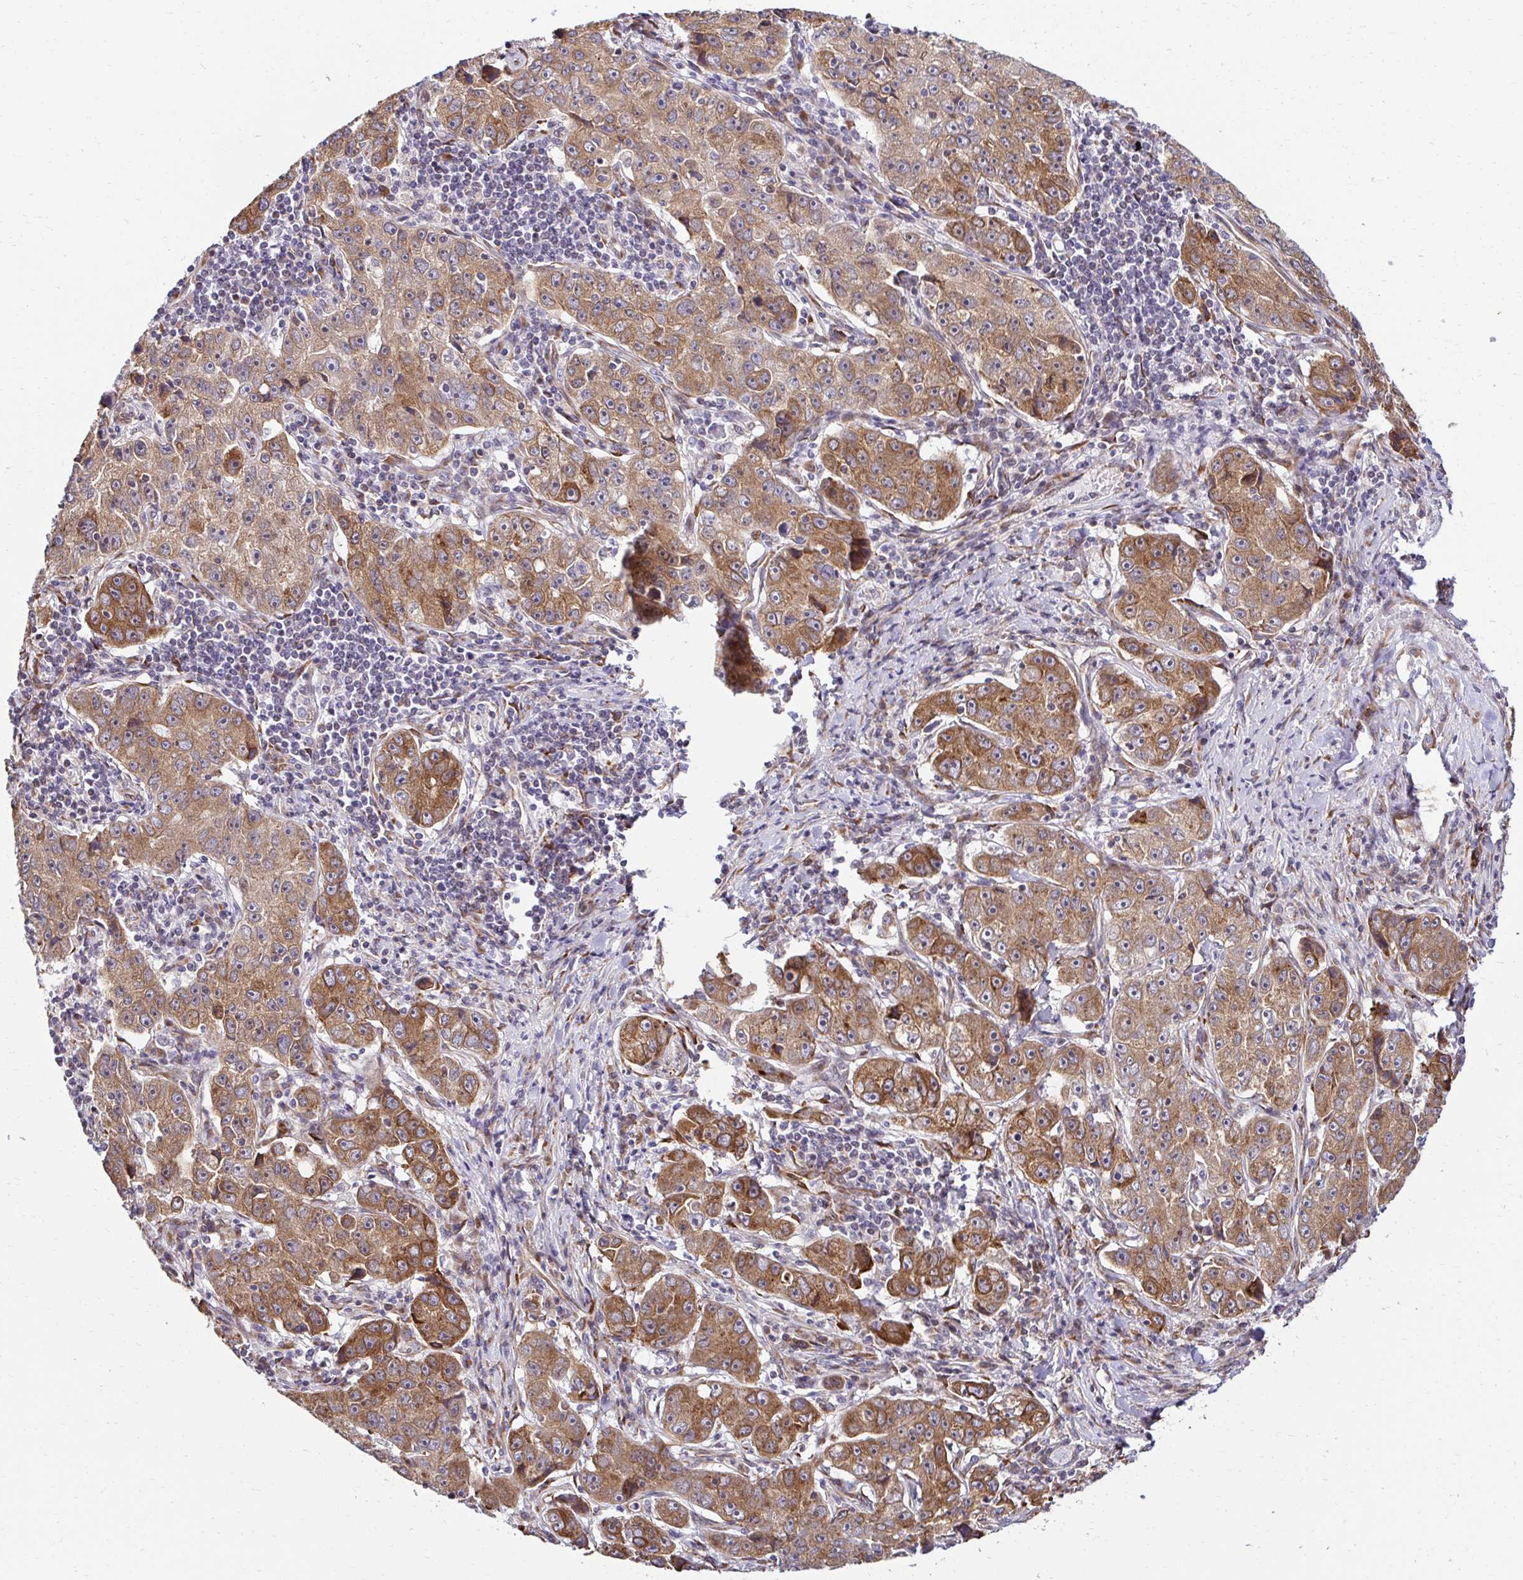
{"staining": {"intensity": "moderate", "quantity": ">75%", "location": "cytoplasmic/membranous"}, "tissue": "lung cancer", "cell_type": "Tumor cells", "image_type": "cancer", "snomed": [{"axis": "morphology", "description": "Normal morphology"}, {"axis": "morphology", "description": "Adenocarcinoma, NOS"}, {"axis": "topography", "description": "Lymph node"}, {"axis": "topography", "description": "Lung"}], "caption": "About >75% of tumor cells in human lung adenocarcinoma exhibit moderate cytoplasmic/membranous protein expression as visualized by brown immunohistochemical staining.", "gene": "HPS1", "patient": {"sex": "female", "age": 57}}